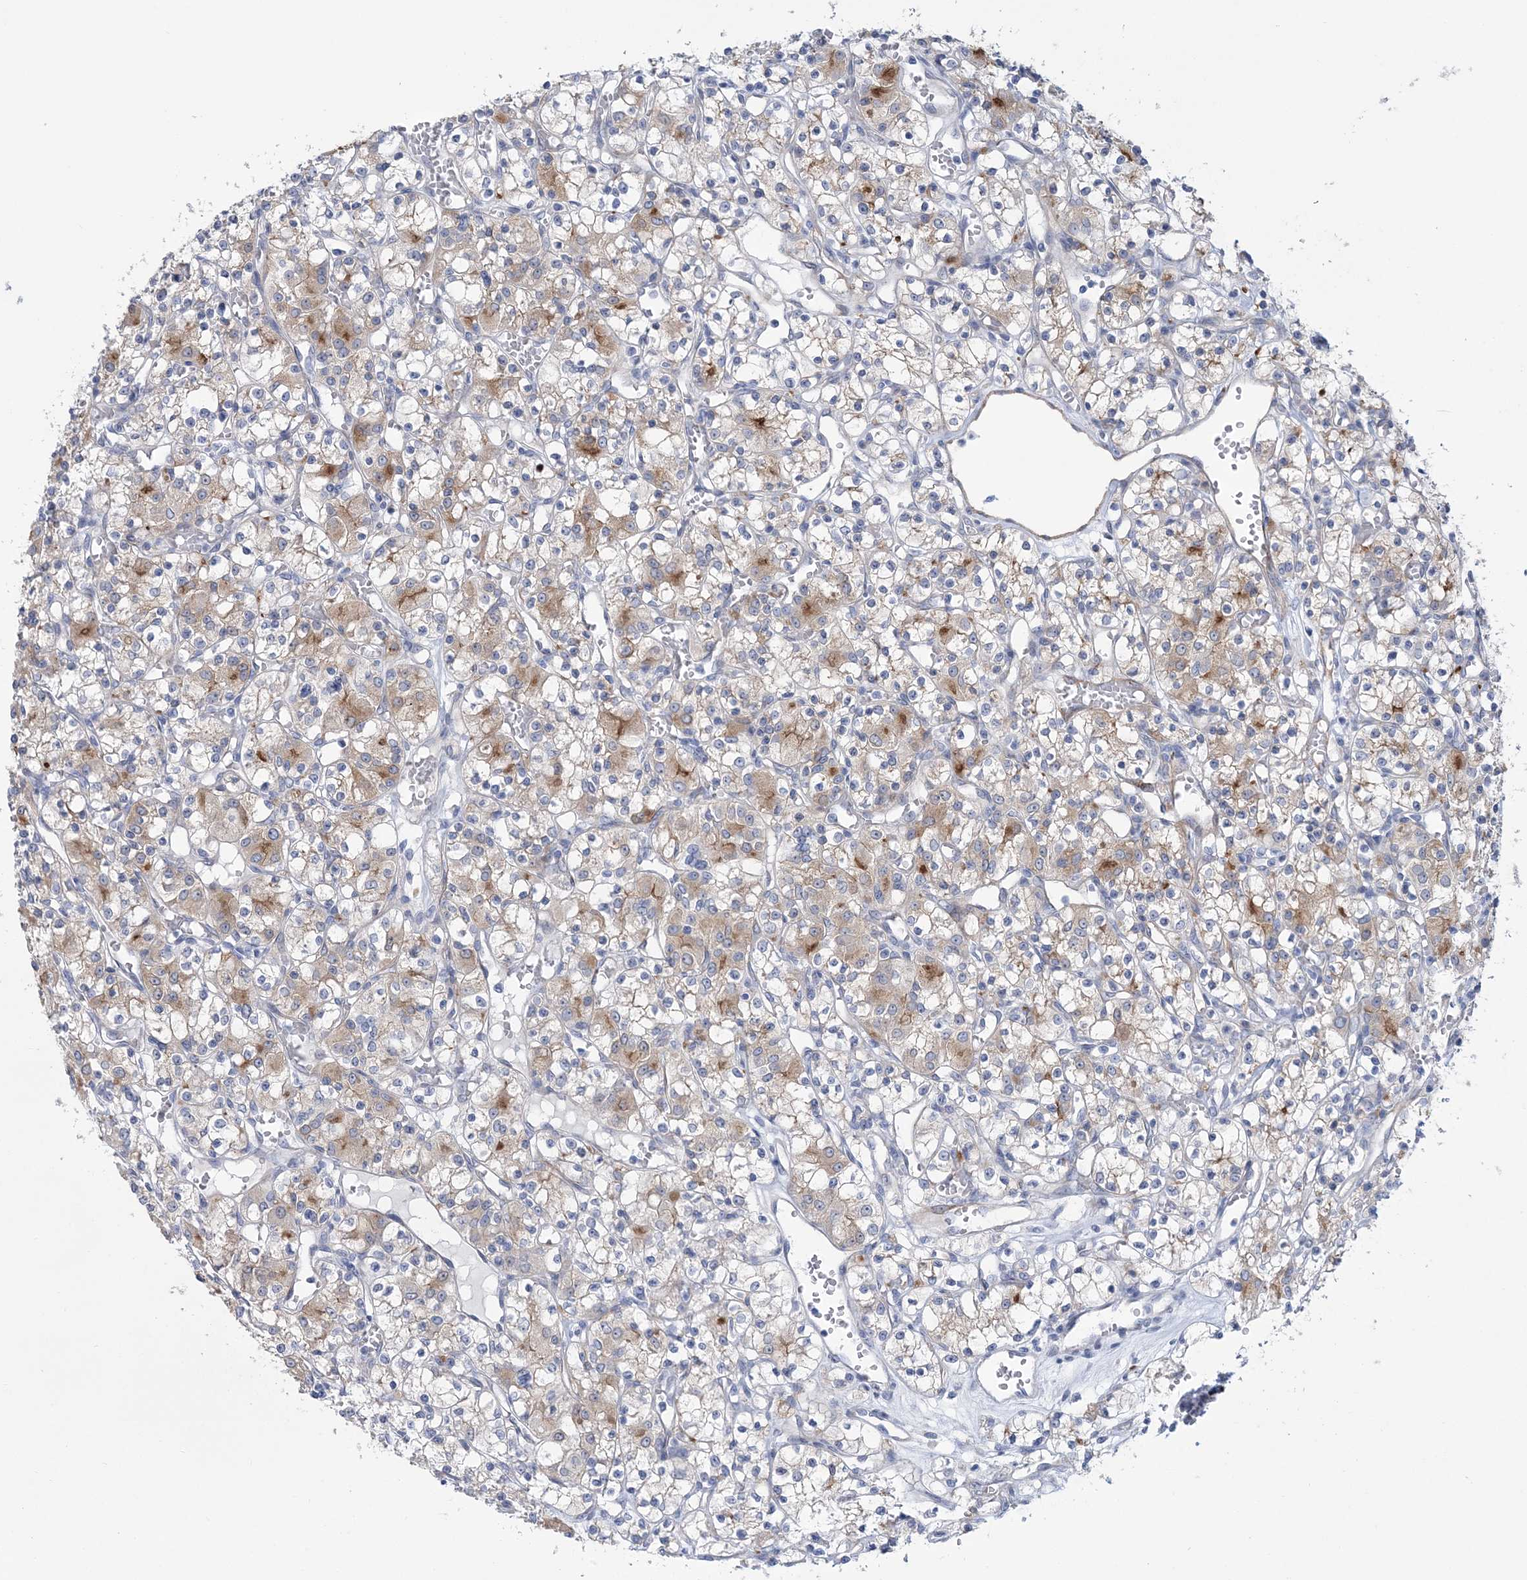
{"staining": {"intensity": "moderate", "quantity": "<25%", "location": "cytoplasmic/membranous"}, "tissue": "renal cancer", "cell_type": "Tumor cells", "image_type": "cancer", "snomed": [{"axis": "morphology", "description": "Adenocarcinoma, NOS"}, {"axis": "topography", "description": "Kidney"}], "caption": "Brown immunohistochemical staining in renal cancer exhibits moderate cytoplasmic/membranous staining in approximately <25% of tumor cells.", "gene": "RAB11FIP5", "patient": {"sex": "female", "age": 59}}